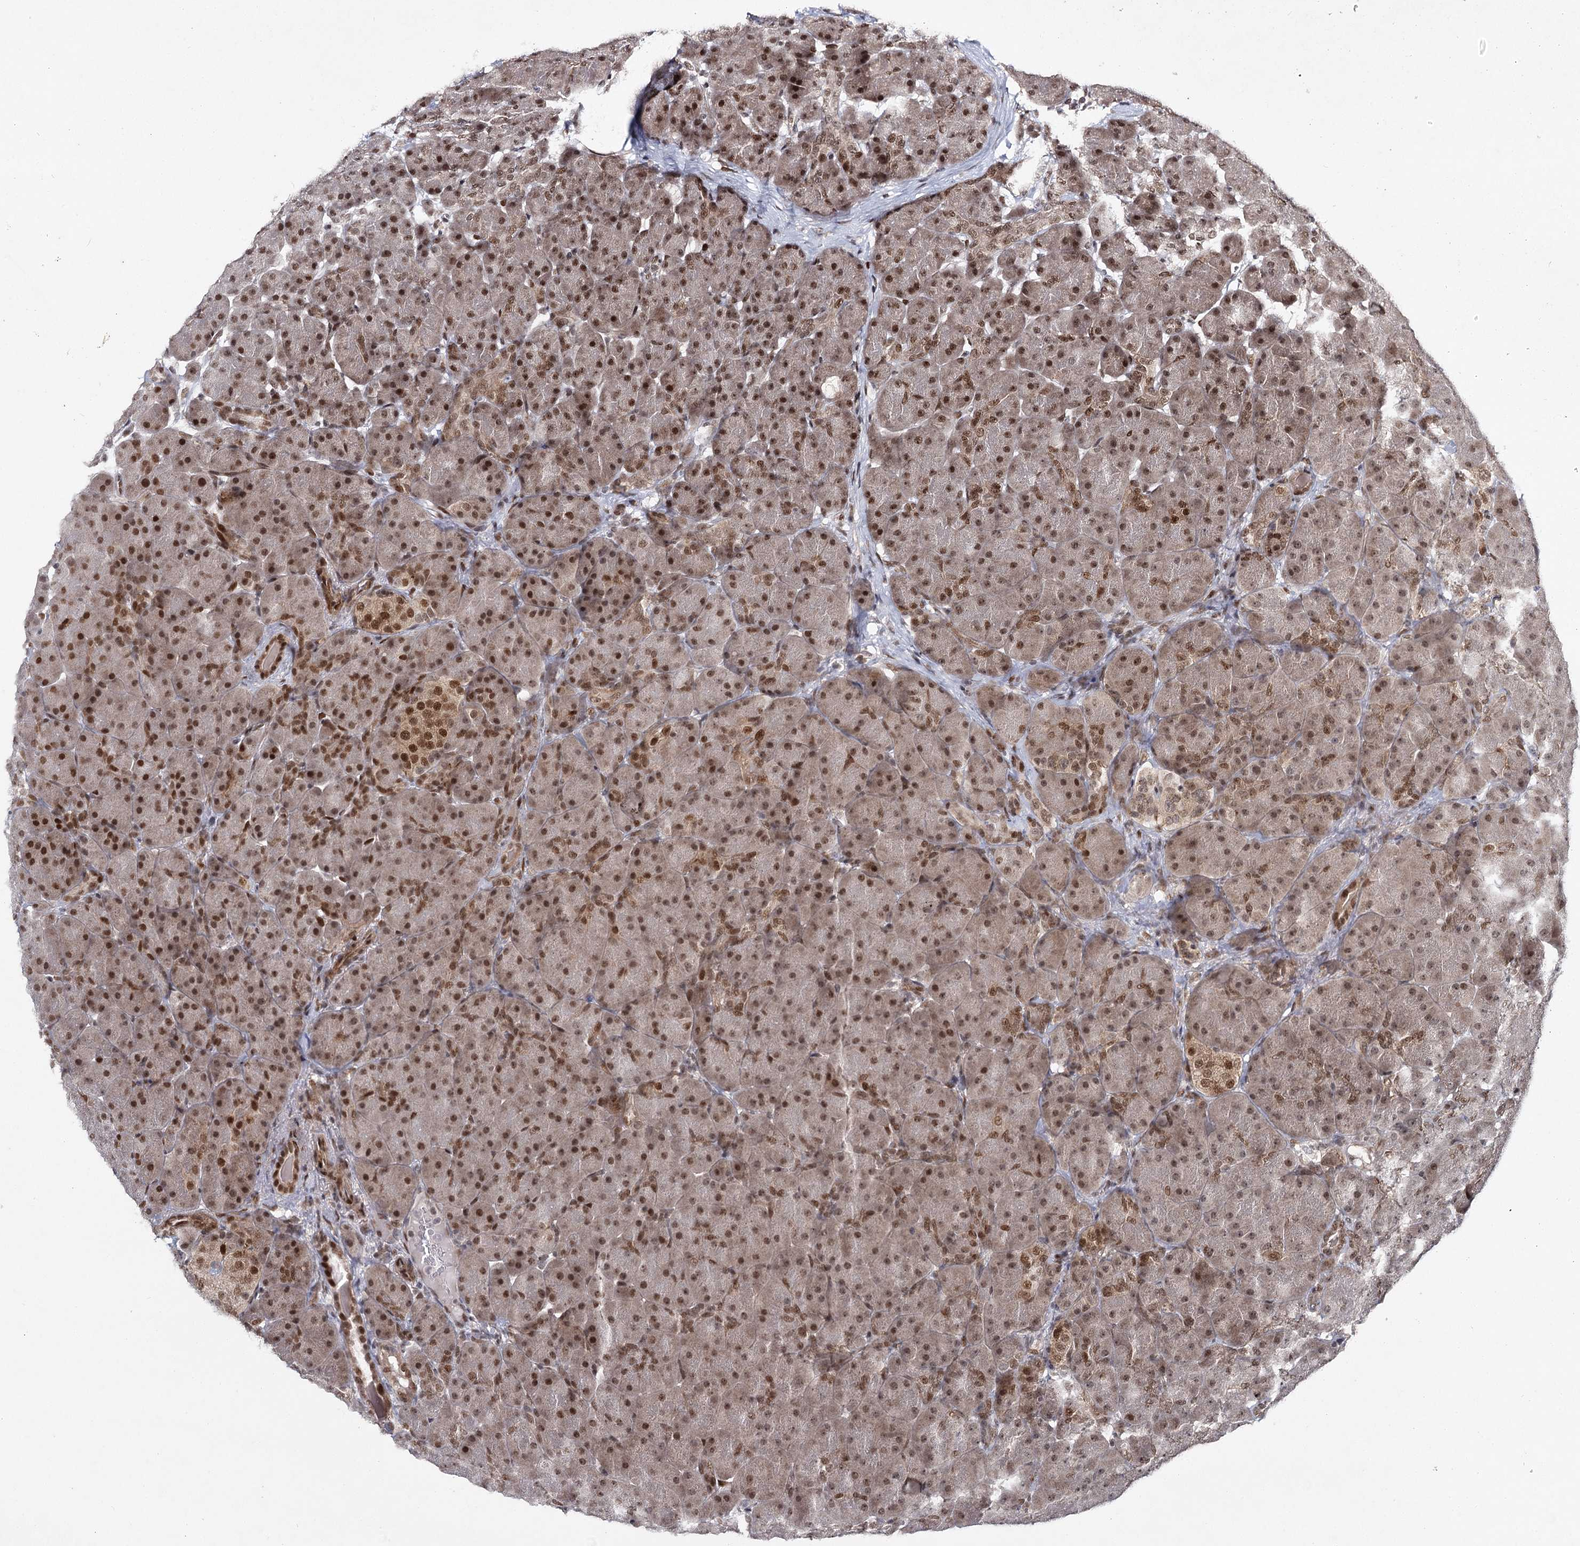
{"staining": {"intensity": "moderate", "quantity": "25%-75%", "location": "cytoplasmic/membranous,nuclear"}, "tissue": "pancreas", "cell_type": "Exocrine glandular cells", "image_type": "normal", "snomed": [{"axis": "morphology", "description": "Normal tissue, NOS"}, {"axis": "topography", "description": "Pancreas"}], "caption": "Human pancreas stained for a protein (brown) exhibits moderate cytoplasmic/membranous,nuclear positive positivity in about 25%-75% of exocrine glandular cells.", "gene": "DCUN1D4", "patient": {"sex": "male", "age": 66}}